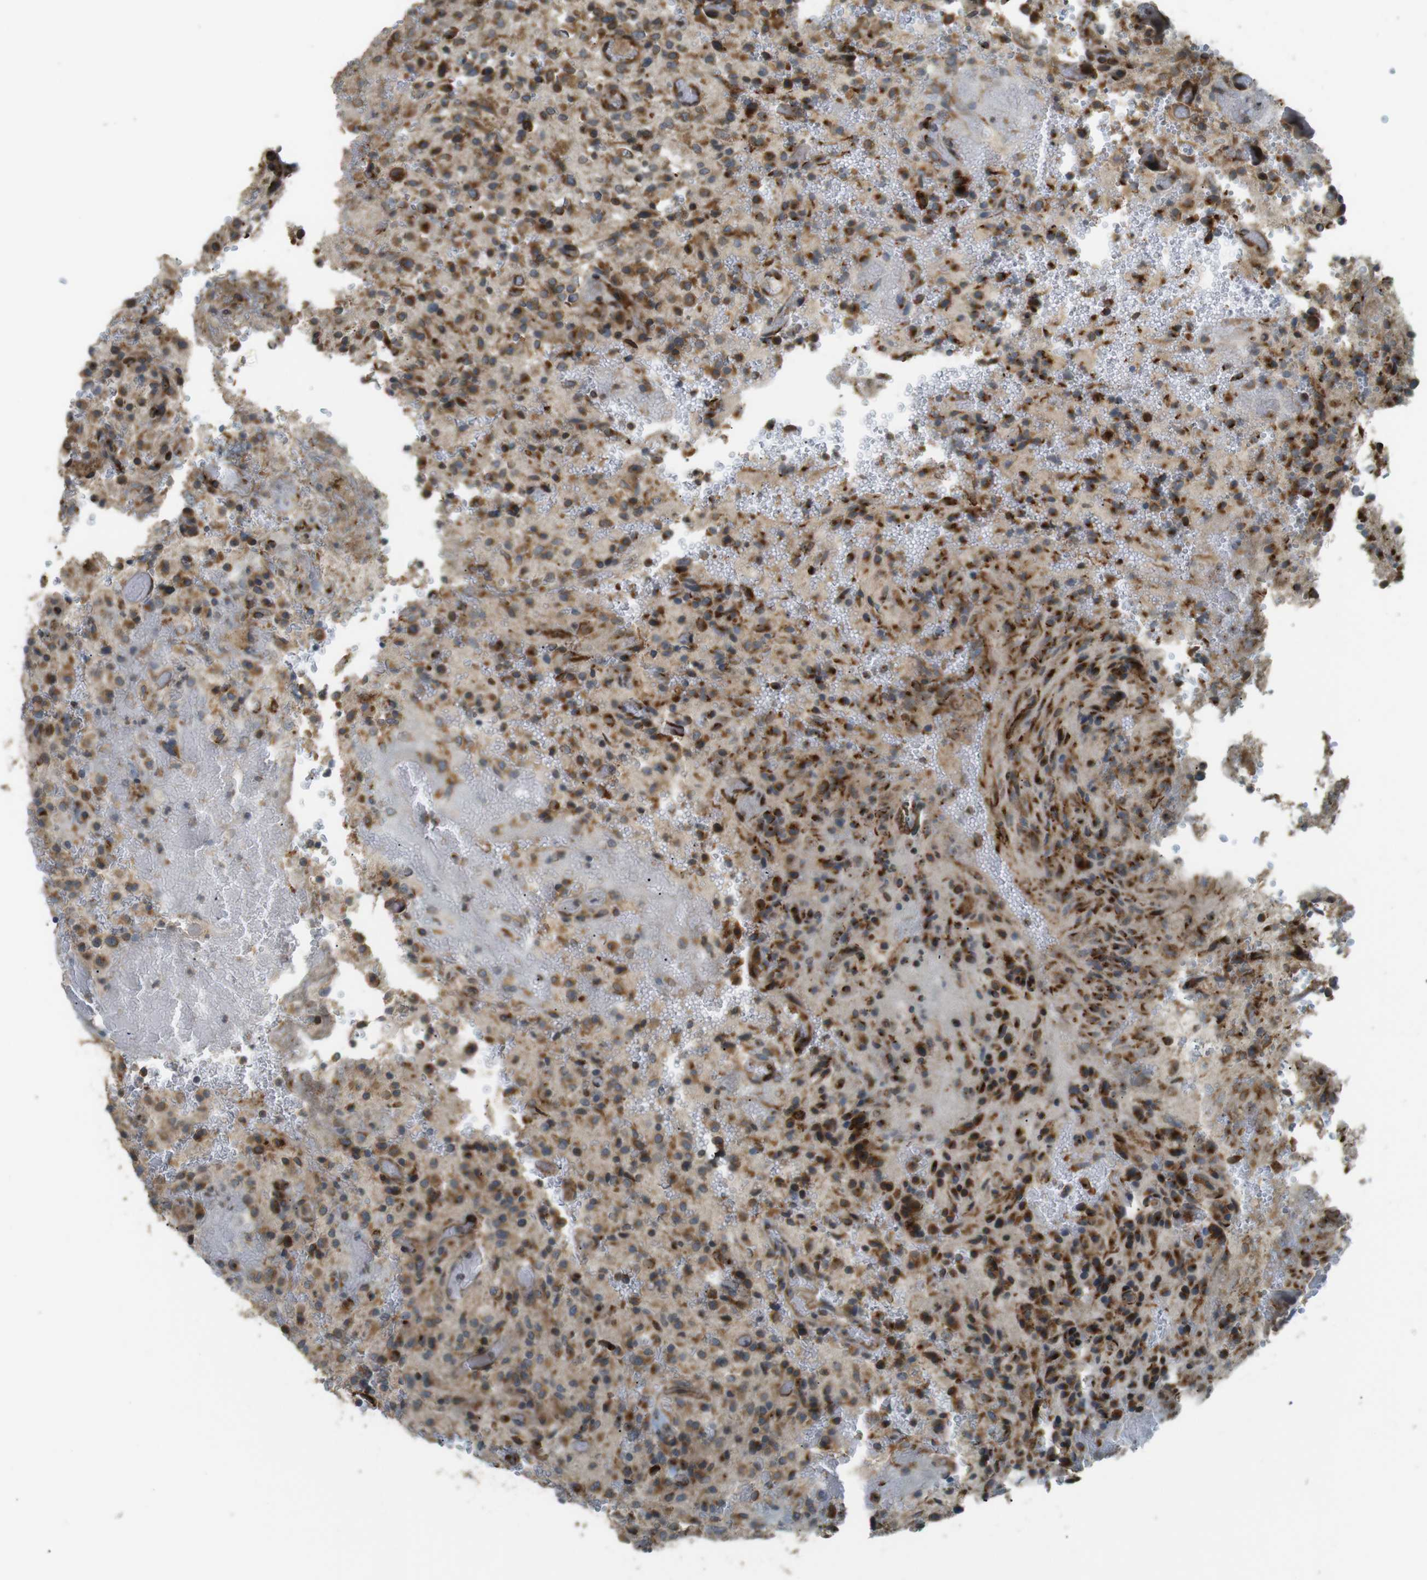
{"staining": {"intensity": "moderate", "quantity": "25%-75%", "location": "cytoplasmic/membranous"}, "tissue": "glioma", "cell_type": "Tumor cells", "image_type": "cancer", "snomed": [{"axis": "morphology", "description": "Glioma, malignant, High grade"}, {"axis": "topography", "description": "Brain"}], "caption": "Brown immunohistochemical staining in malignant high-grade glioma shows moderate cytoplasmic/membranous positivity in approximately 25%-75% of tumor cells.", "gene": "TMED4", "patient": {"sex": "male", "age": 71}}